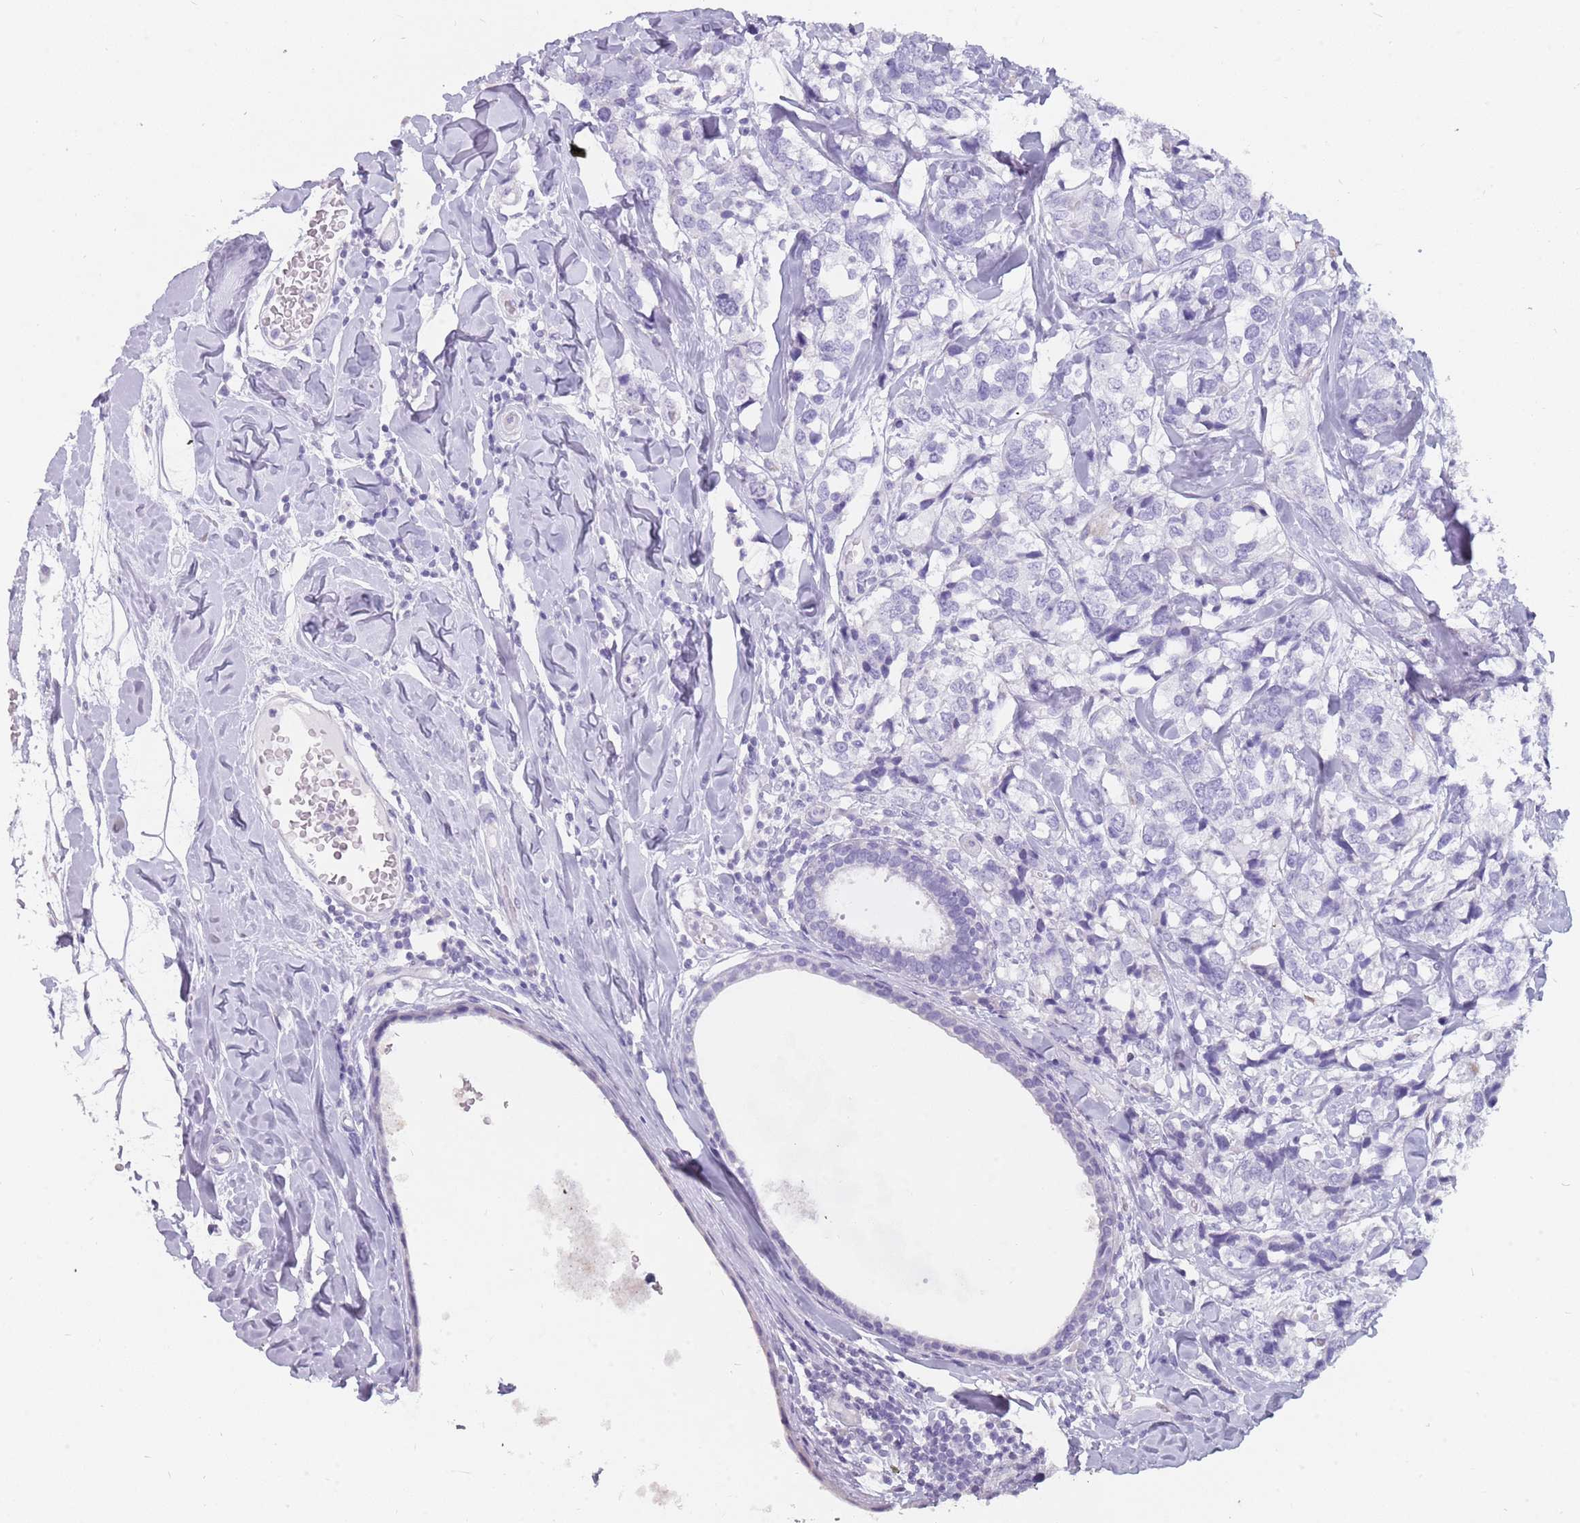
{"staining": {"intensity": "negative", "quantity": "none", "location": "none"}, "tissue": "breast cancer", "cell_type": "Tumor cells", "image_type": "cancer", "snomed": [{"axis": "morphology", "description": "Lobular carcinoma"}, {"axis": "topography", "description": "Breast"}], "caption": "DAB (3,3'-diaminobenzidine) immunohistochemical staining of human breast cancer reveals no significant staining in tumor cells. Brightfield microscopy of IHC stained with DAB (3,3'-diaminobenzidine) (brown) and hematoxylin (blue), captured at high magnification.", "gene": "DDX4", "patient": {"sex": "female", "age": 59}}